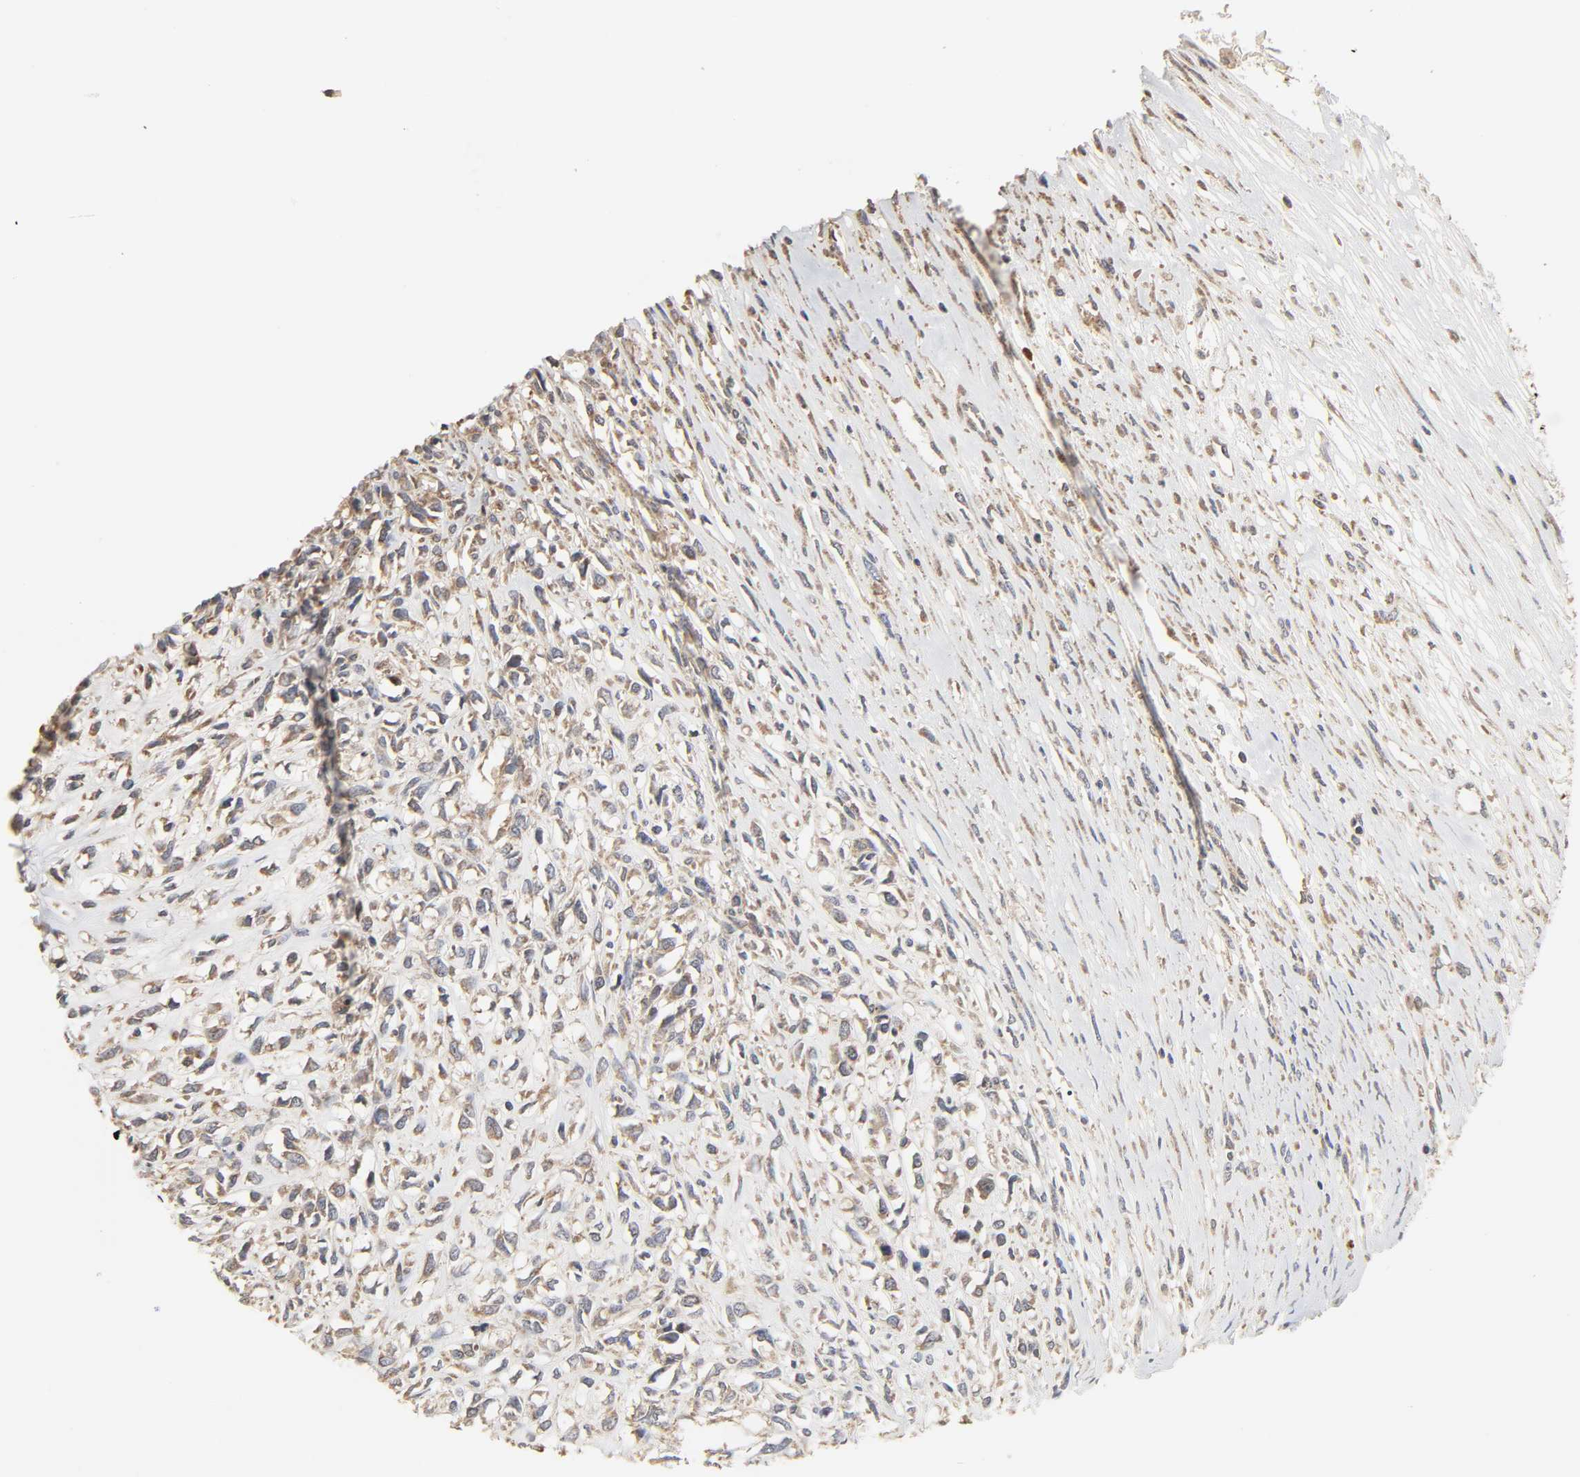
{"staining": {"intensity": "weak", "quantity": ">75%", "location": "cytoplasmic/membranous"}, "tissue": "head and neck cancer", "cell_type": "Tumor cells", "image_type": "cancer", "snomed": [{"axis": "morphology", "description": "Necrosis, NOS"}, {"axis": "morphology", "description": "Neoplasm, malignant, NOS"}, {"axis": "topography", "description": "Salivary gland"}, {"axis": "topography", "description": "Head-Neck"}], "caption": "Immunohistochemistry (DAB) staining of head and neck cancer displays weak cytoplasmic/membranous protein expression in about >75% of tumor cells.", "gene": "CLEC4E", "patient": {"sex": "male", "age": 43}}